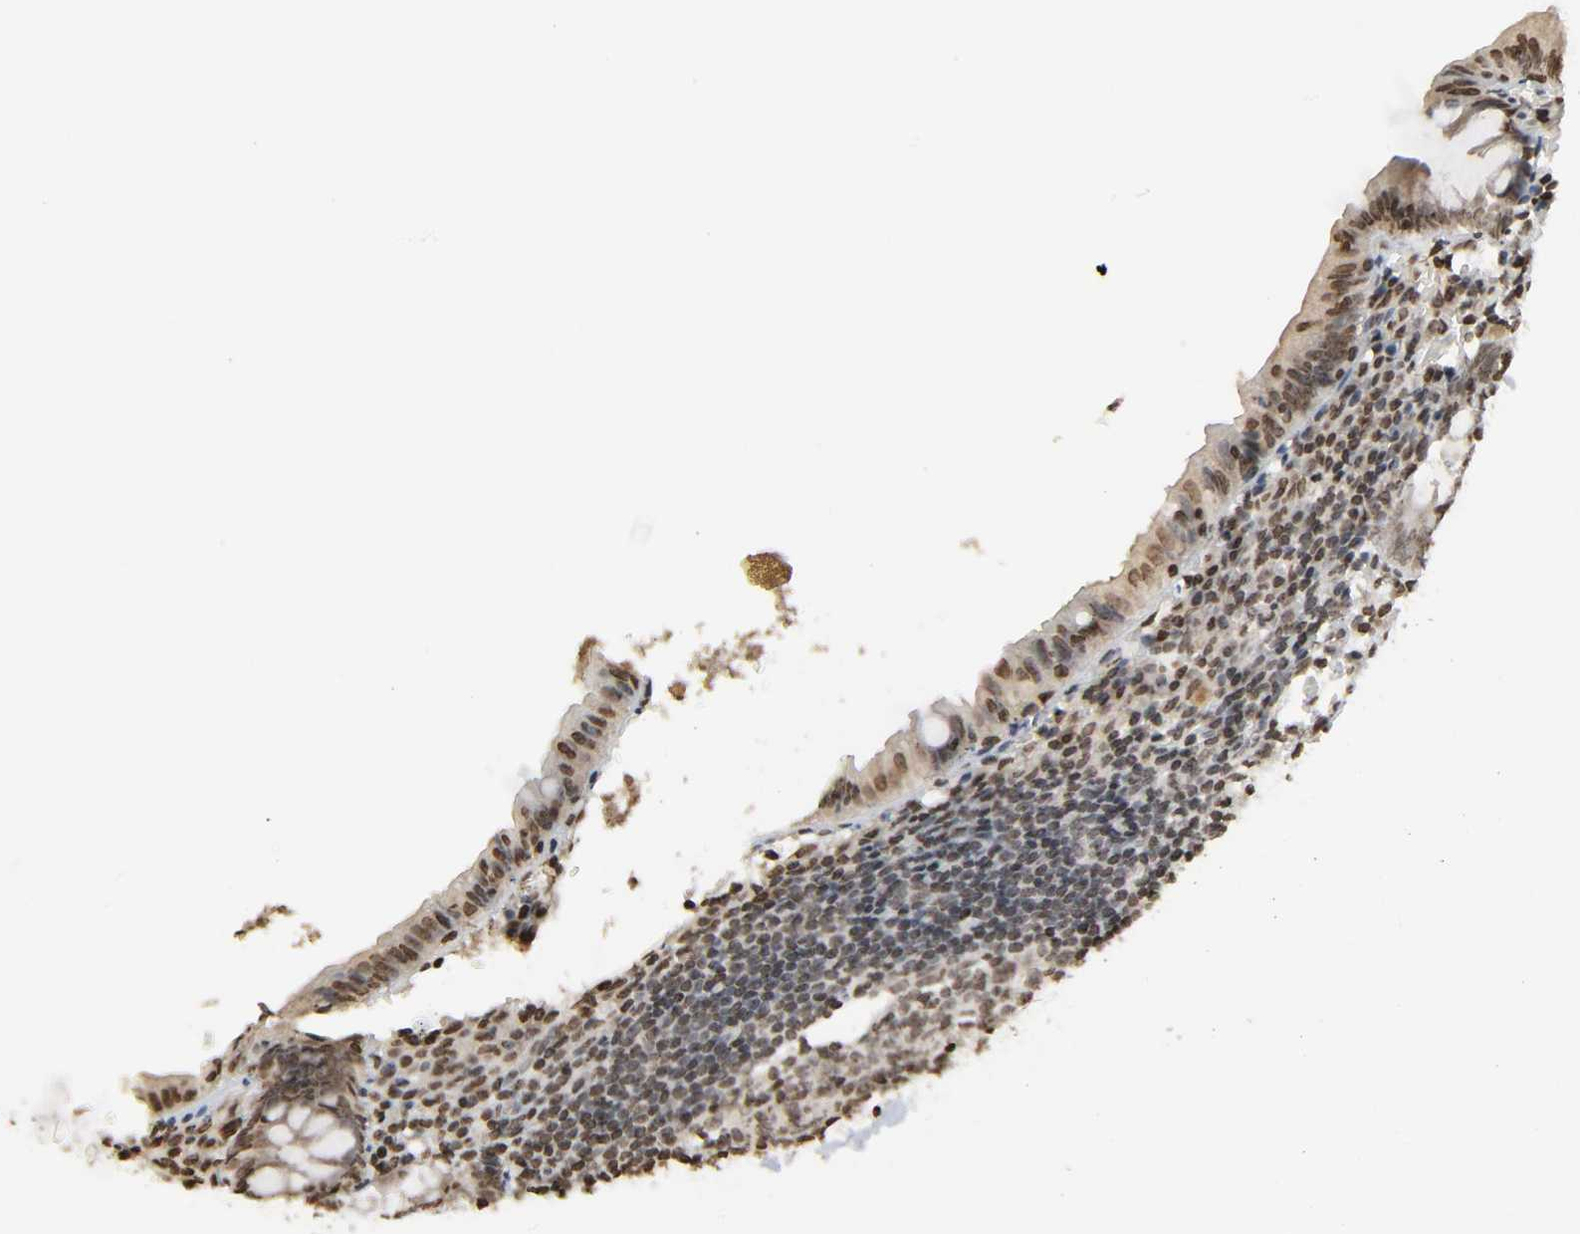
{"staining": {"intensity": "moderate", "quantity": ">75%", "location": "nuclear"}, "tissue": "appendix", "cell_type": "Glandular cells", "image_type": "normal", "snomed": [{"axis": "morphology", "description": "Normal tissue, NOS"}, {"axis": "topography", "description": "Appendix"}], "caption": "IHC image of unremarkable appendix stained for a protein (brown), which reveals medium levels of moderate nuclear staining in about >75% of glandular cells.", "gene": "ELAVL1", "patient": {"sex": "female", "age": 10}}